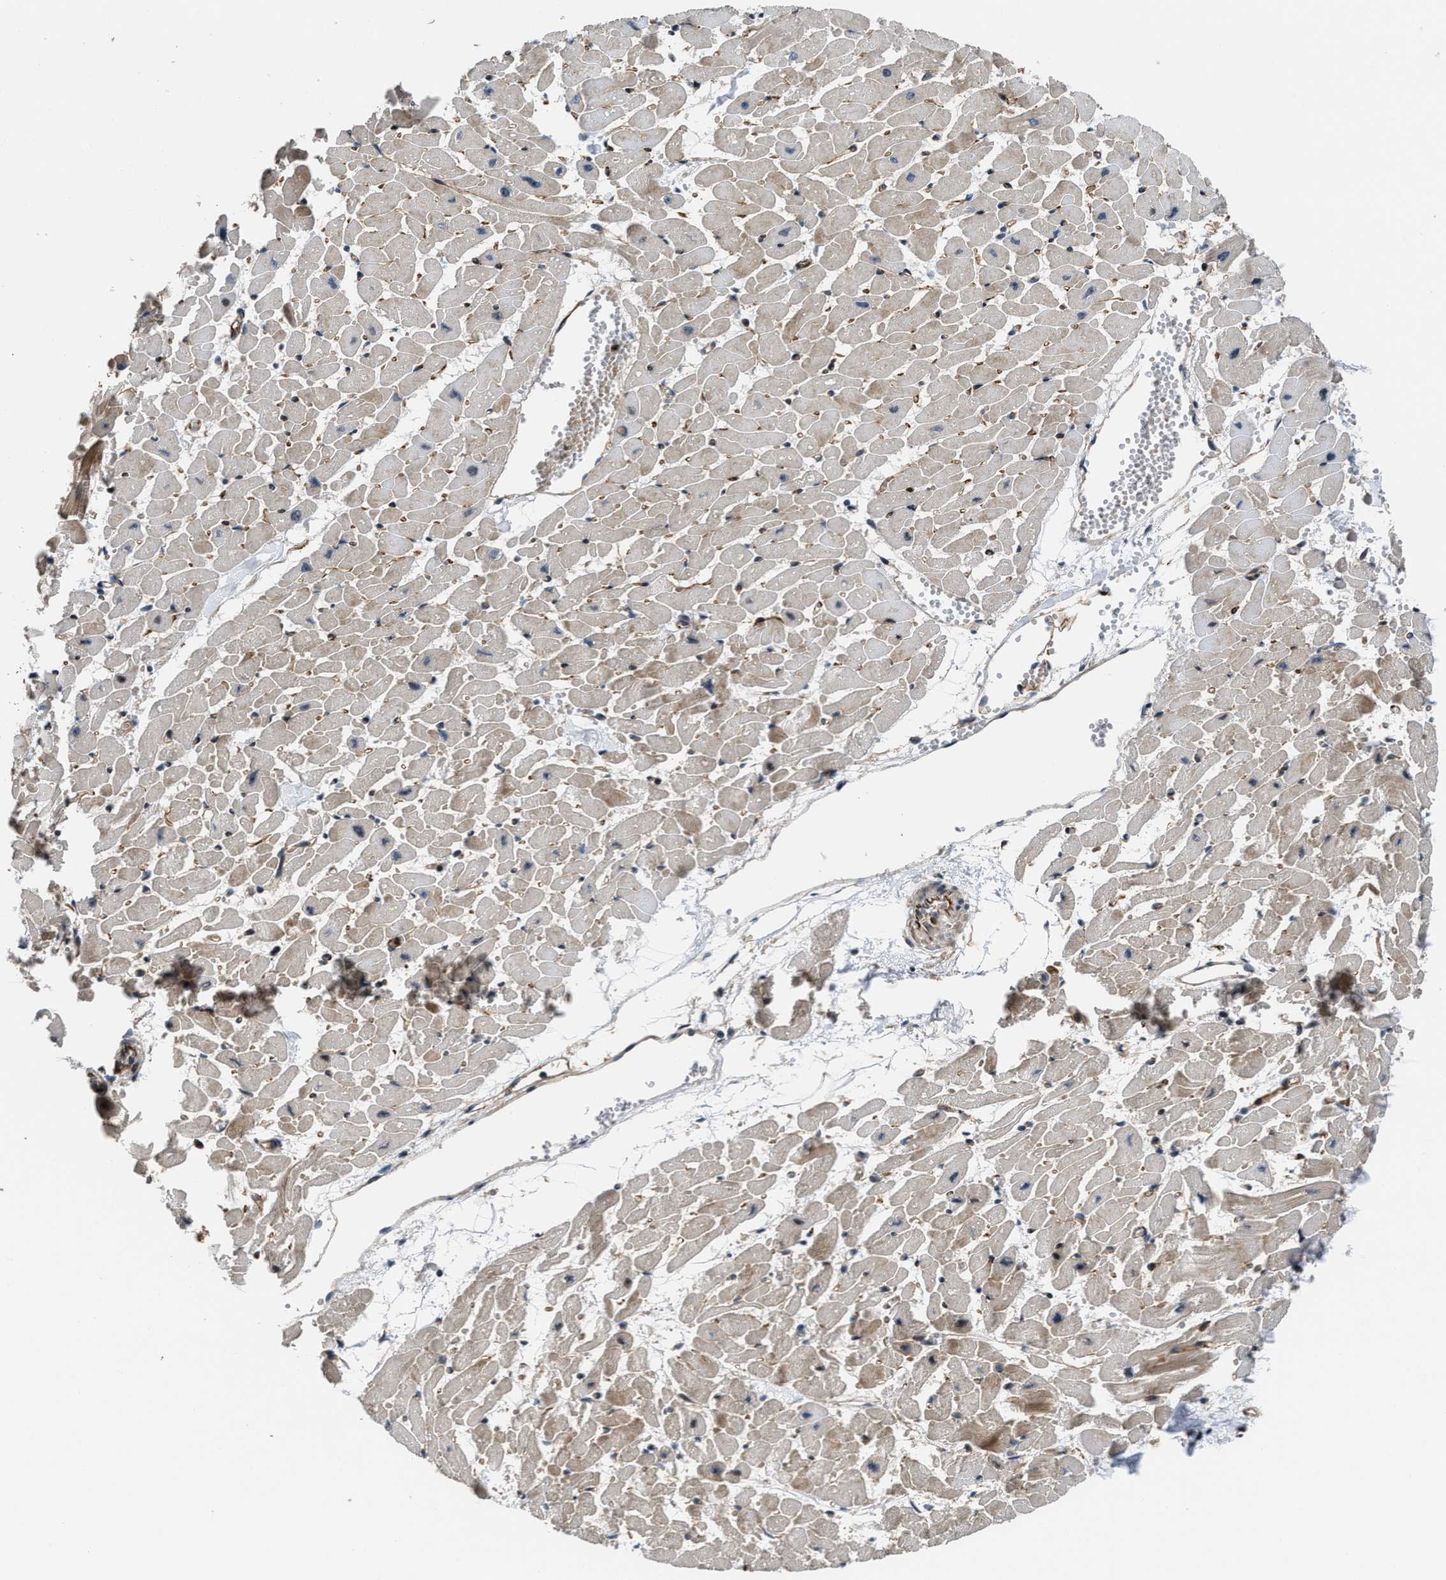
{"staining": {"intensity": "moderate", "quantity": ">75%", "location": "cytoplasmic/membranous"}, "tissue": "heart muscle", "cell_type": "Cardiomyocytes", "image_type": "normal", "snomed": [{"axis": "morphology", "description": "Normal tissue, NOS"}, {"axis": "topography", "description": "Heart"}], "caption": "Heart muscle stained with immunohistochemistry (IHC) displays moderate cytoplasmic/membranous expression in approximately >75% of cardiomyocytes. (DAB (3,3'-diaminobenzidine) IHC, brown staining for protein, blue staining for nuclei).", "gene": "ALDH3A2", "patient": {"sex": "female", "age": 19}}